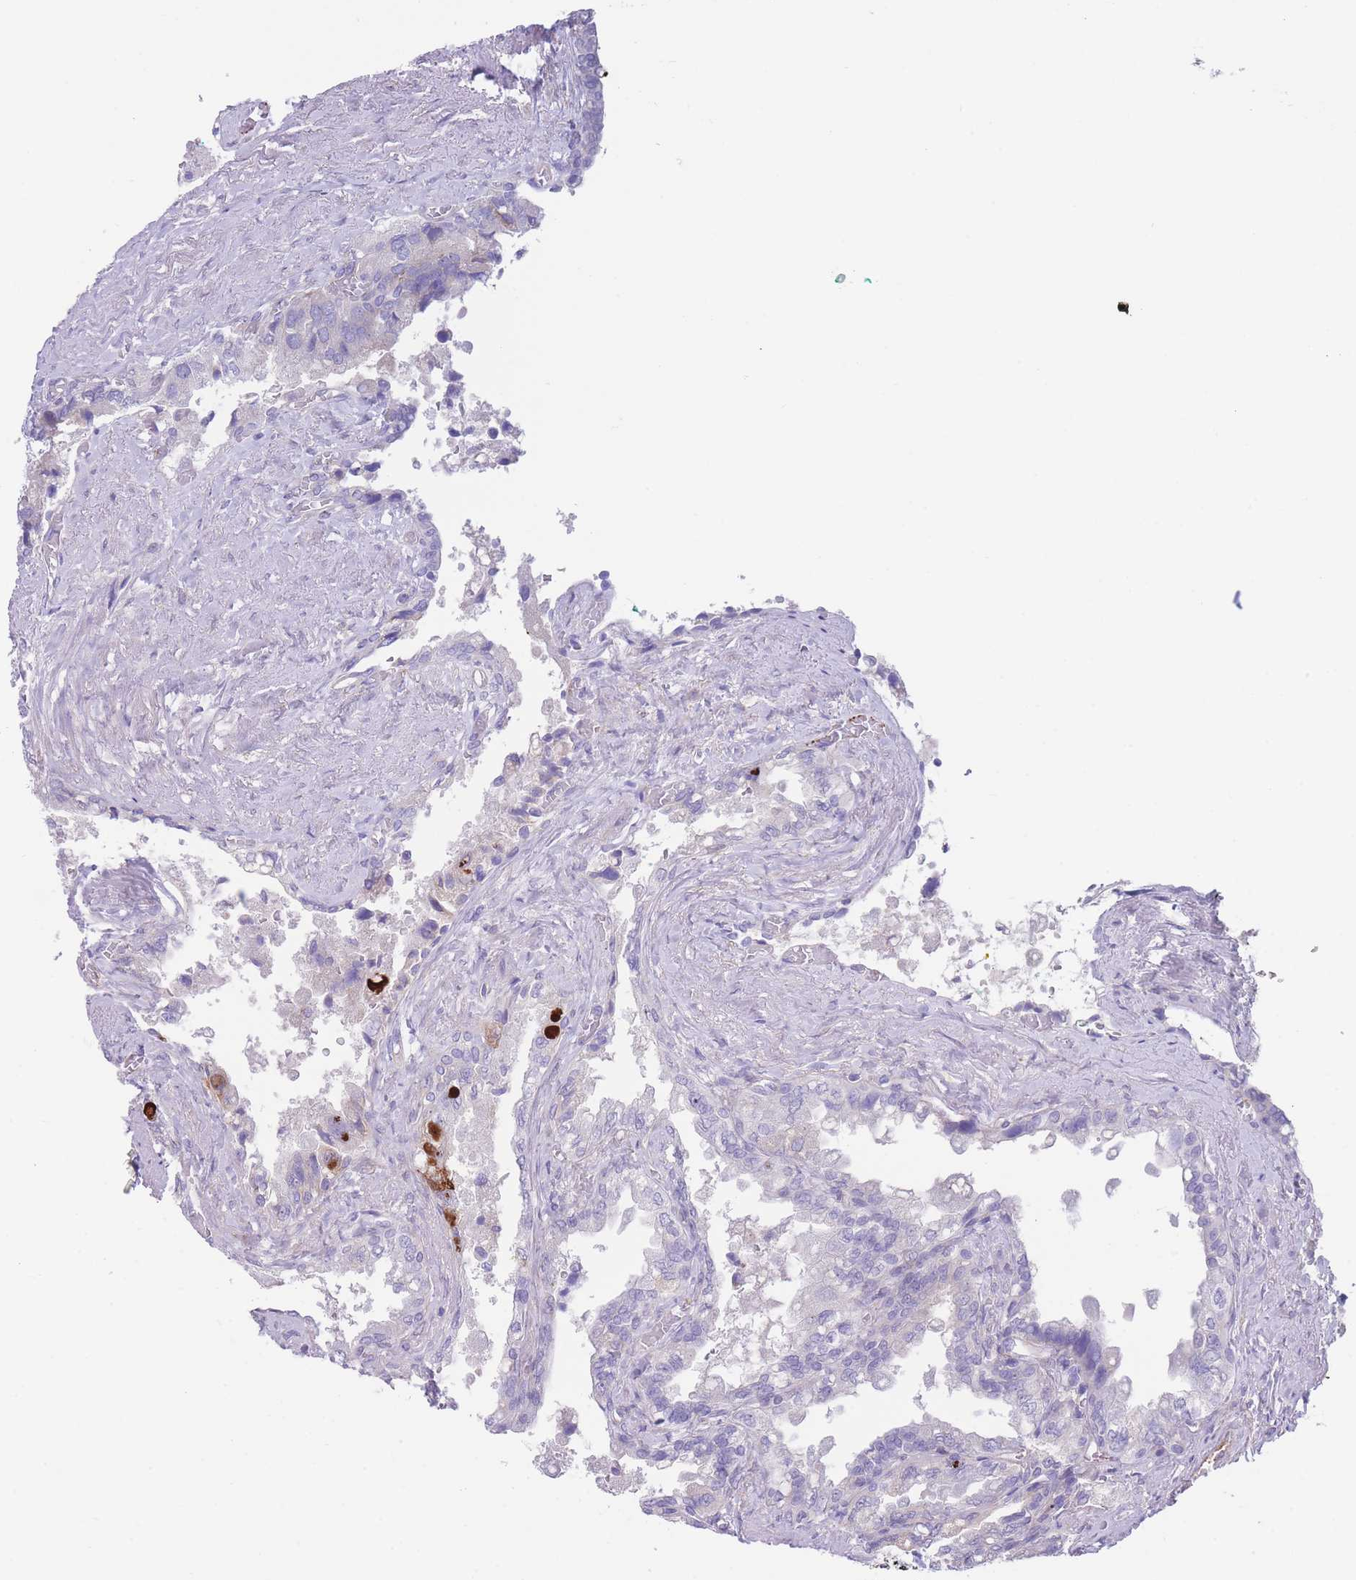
{"staining": {"intensity": "negative", "quantity": "none", "location": "none"}, "tissue": "seminal vesicle", "cell_type": "Glandular cells", "image_type": "normal", "snomed": [{"axis": "morphology", "description": "Normal tissue, NOS"}, {"axis": "topography", "description": "Seminal veicle"}, {"axis": "topography", "description": "Peripheral nerve tissue"}], "caption": "IHC of unremarkable human seminal vesicle exhibits no staining in glandular cells.", "gene": "DET1", "patient": {"sex": "male", "age": 60}}